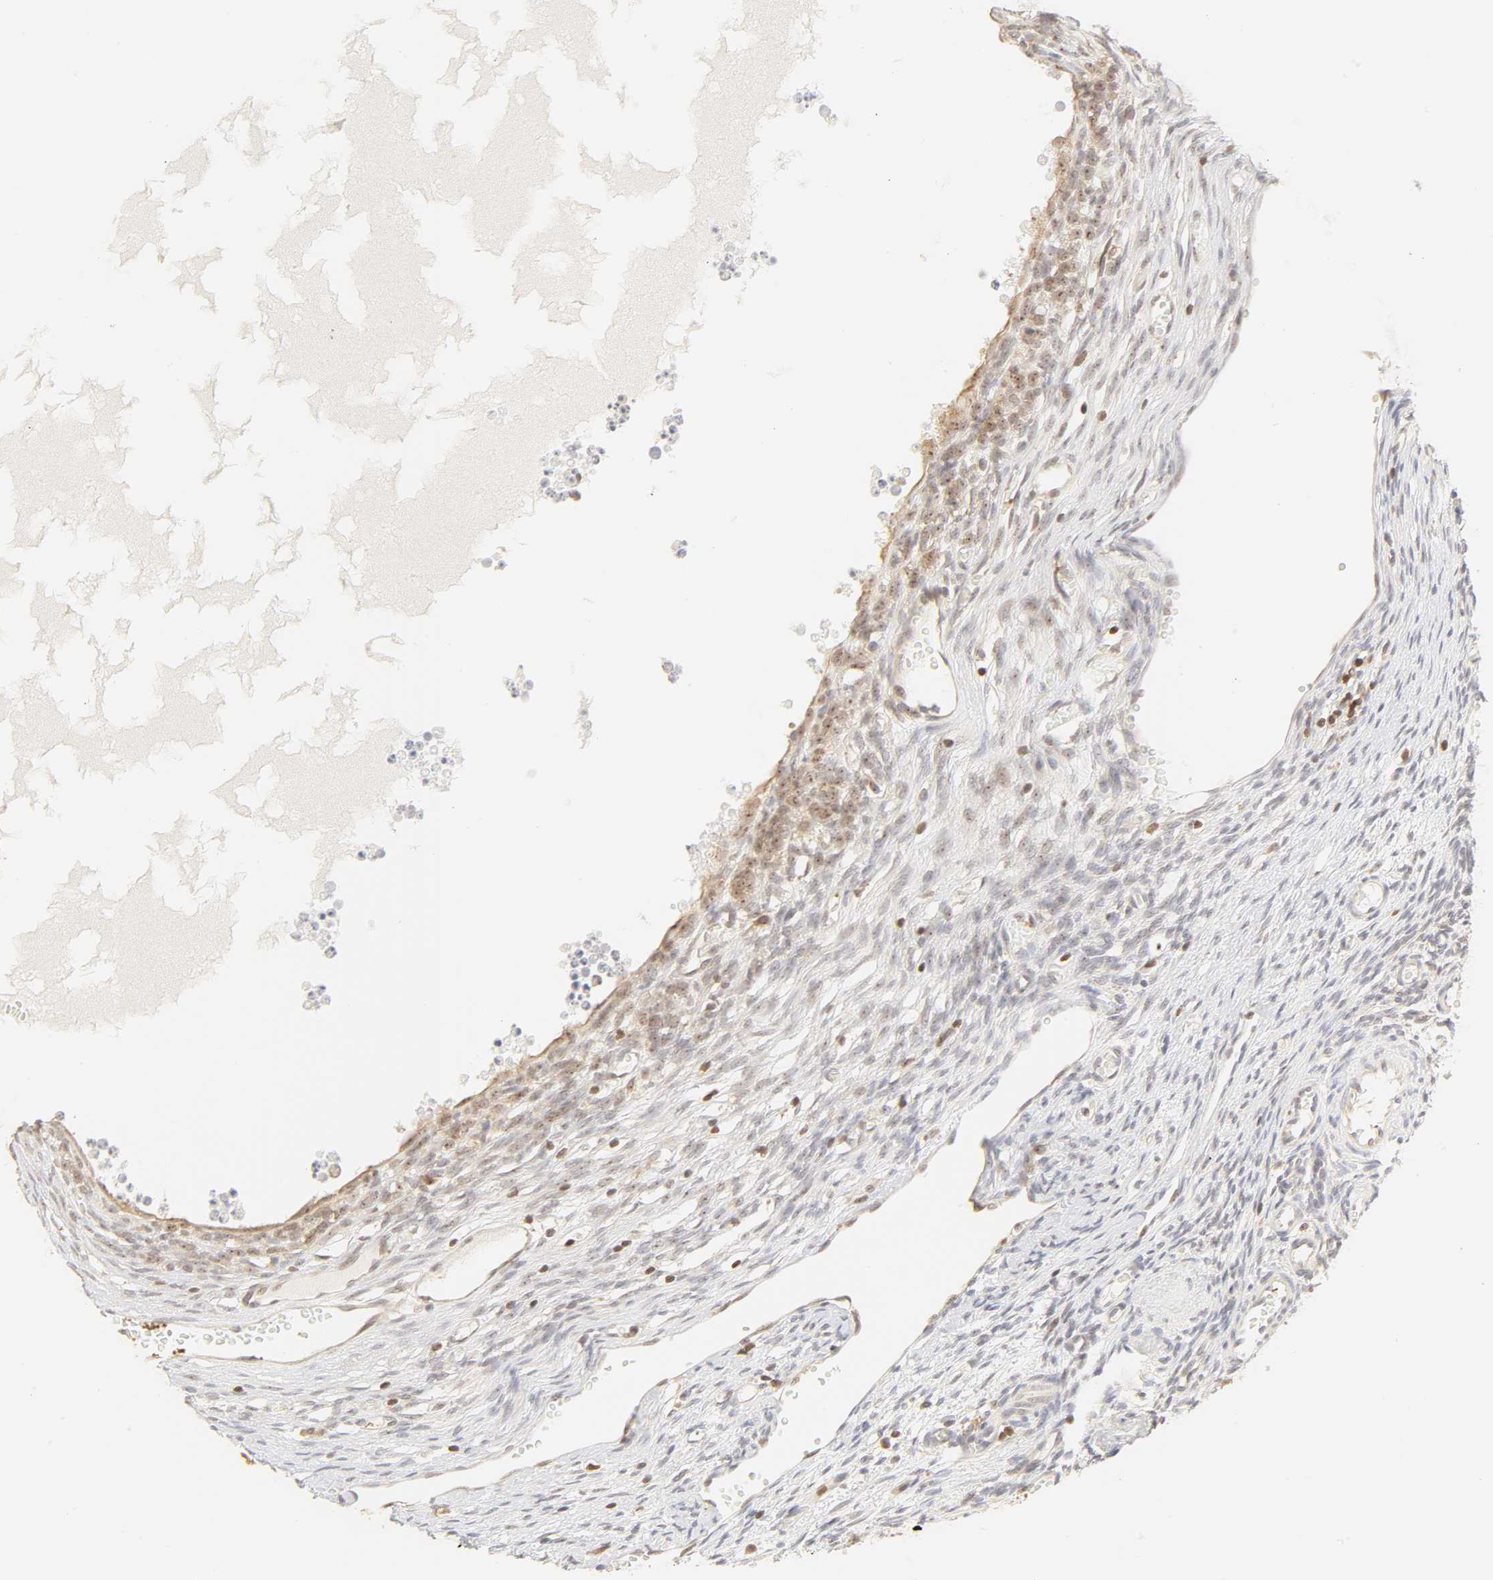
{"staining": {"intensity": "negative", "quantity": "none", "location": "none"}, "tissue": "ovary", "cell_type": "Follicle cells", "image_type": "normal", "snomed": [{"axis": "morphology", "description": "Normal tissue, NOS"}, {"axis": "topography", "description": "Ovary"}], "caption": "Follicle cells show no significant protein staining in benign ovary. Brightfield microscopy of IHC stained with DAB (3,3'-diaminobenzidine) (brown) and hematoxylin (blue), captured at high magnification.", "gene": "KIF2A", "patient": {"sex": "female", "age": 35}}